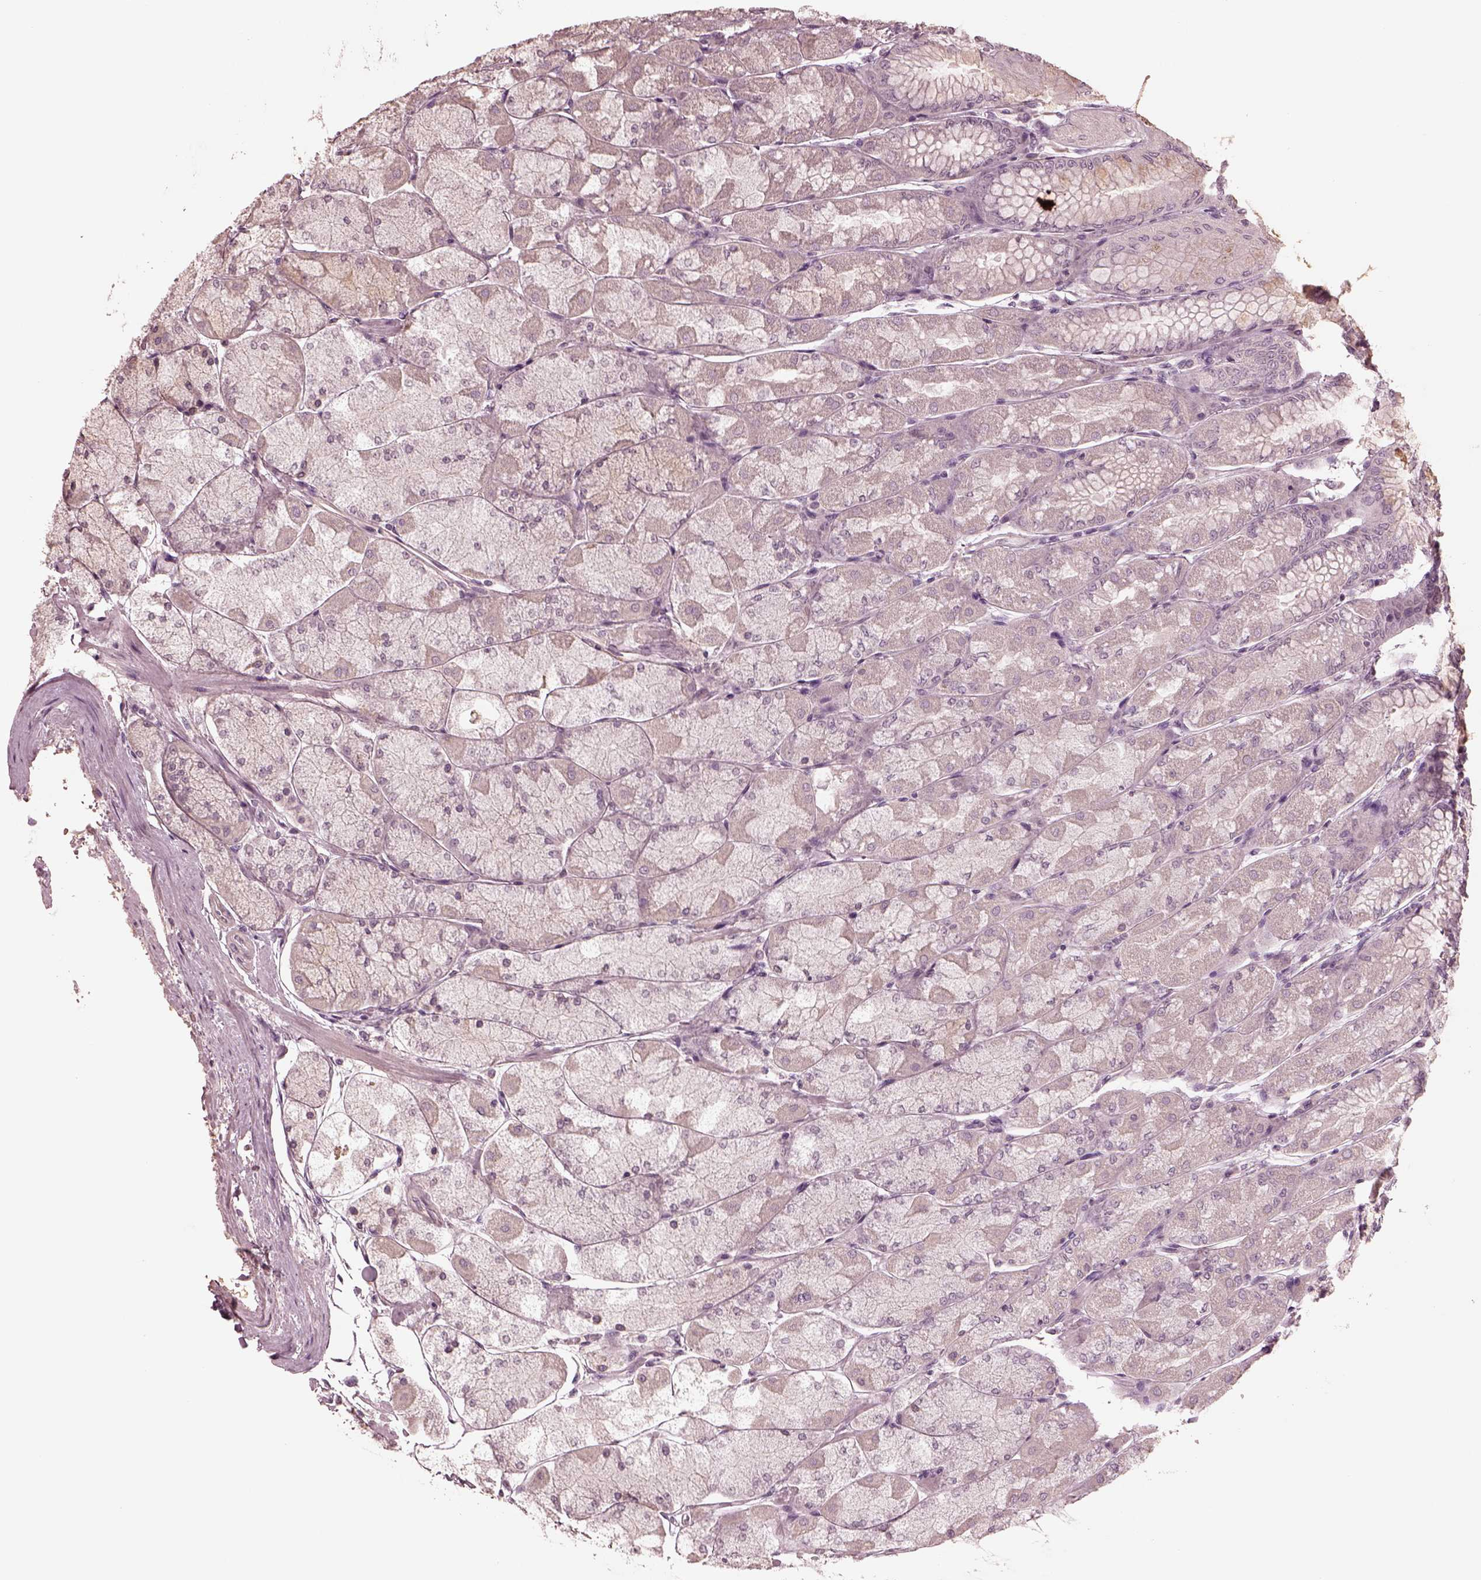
{"staining": {"intensity": "negative", "quantity": "none", "location": "none"}, "tissue": "stomach", "cell_type": "Glandular cells", "image_type": "normal", "snomed": [{"axis": "morphology", "description": "Normal tissue, NOS"}, {"axis": "topography", "description": "Stomach, upper"}], "caption": "Stomach stained for a protein using IHC reveals no staining glandular cells.", "gene": "RGS7", "patient": {"sex": "male", "age": 60}}